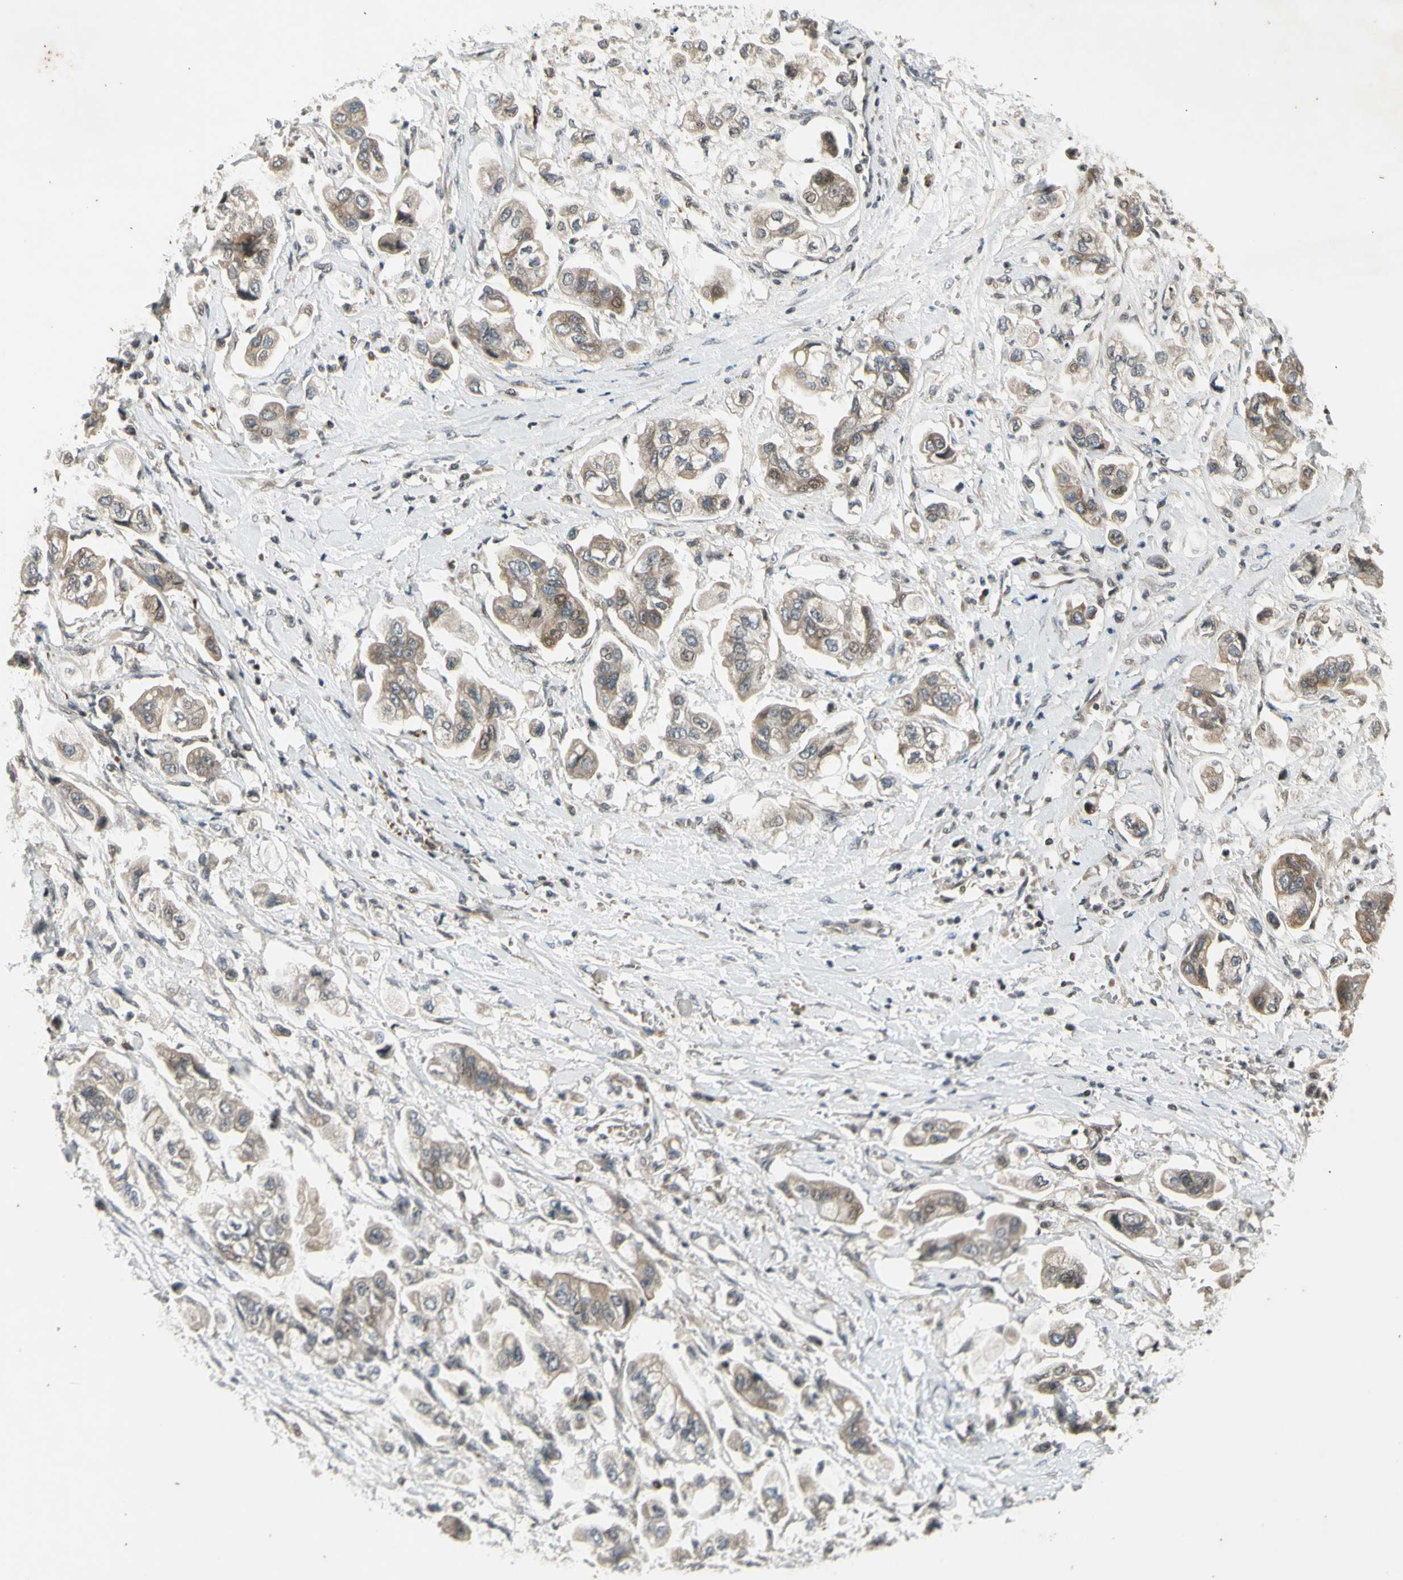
{"staining": {"intensity": "weak", "quantity": ">75%", "location": "cytoplasmic/membranous"}, "tissue": "stomach cancer", "cell_type": "Tumor cells", "image_type": "cancer", "snomed": [{"axis": "morphology", "description": "Adenocarcinoma, NOS"}, {"axis": "topography", "description": "Stomach"}], "caption": "Immunohistochemistry (IHC) staining of stomach cancer, which displays low levels of weak cytoplasmic/membranous staining in approximately >75% of tumor cells indicating weak cytoplasmic/membranous protein staining. The staining was performed using DAB (3,3'-diaminobenzidine) (brown) for protein detection and nuclei were counterstained in hematoxylin (blue).", "gene": "EFNB2", "patient": {"sex": "male", "age": 62}}